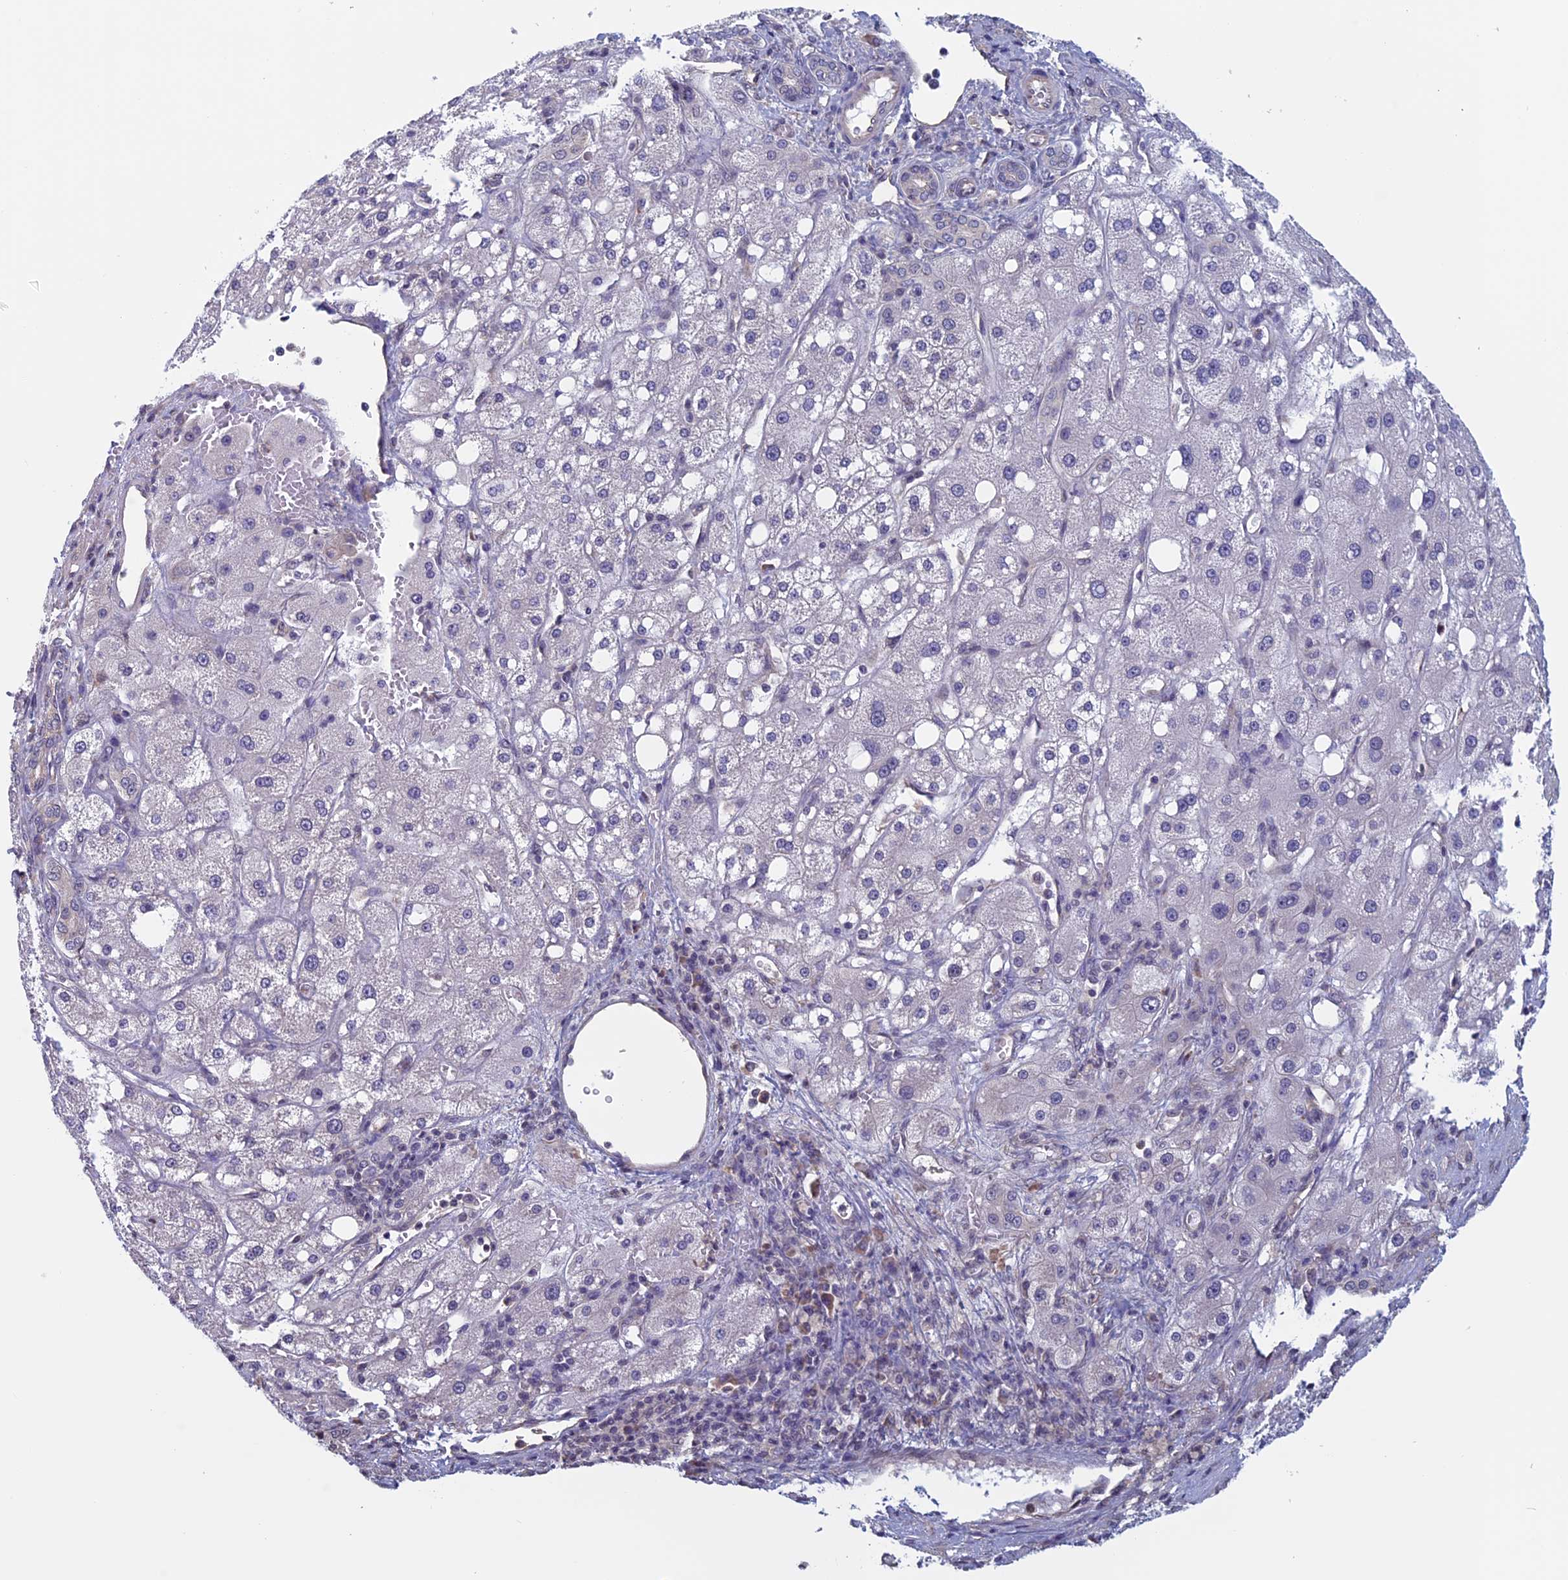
{"staining": {"intensity": "negative", "quantity": "none", "location": "none"}, "tissue": "liver cancer", "cell_type": "Tumor cells", "image_type": "cancer", "snomed": [{"axis": "morphology", "description": "Carcinoma, Hepatocellular, NOS"}, {"axis": "topography", "description": "Liver"}], "caption": "The image demonstrates no significant positivity in tumor cells of liver cancer.", "gene": "SLC1A6", "patient": {"sex": "male", "age": 80}}